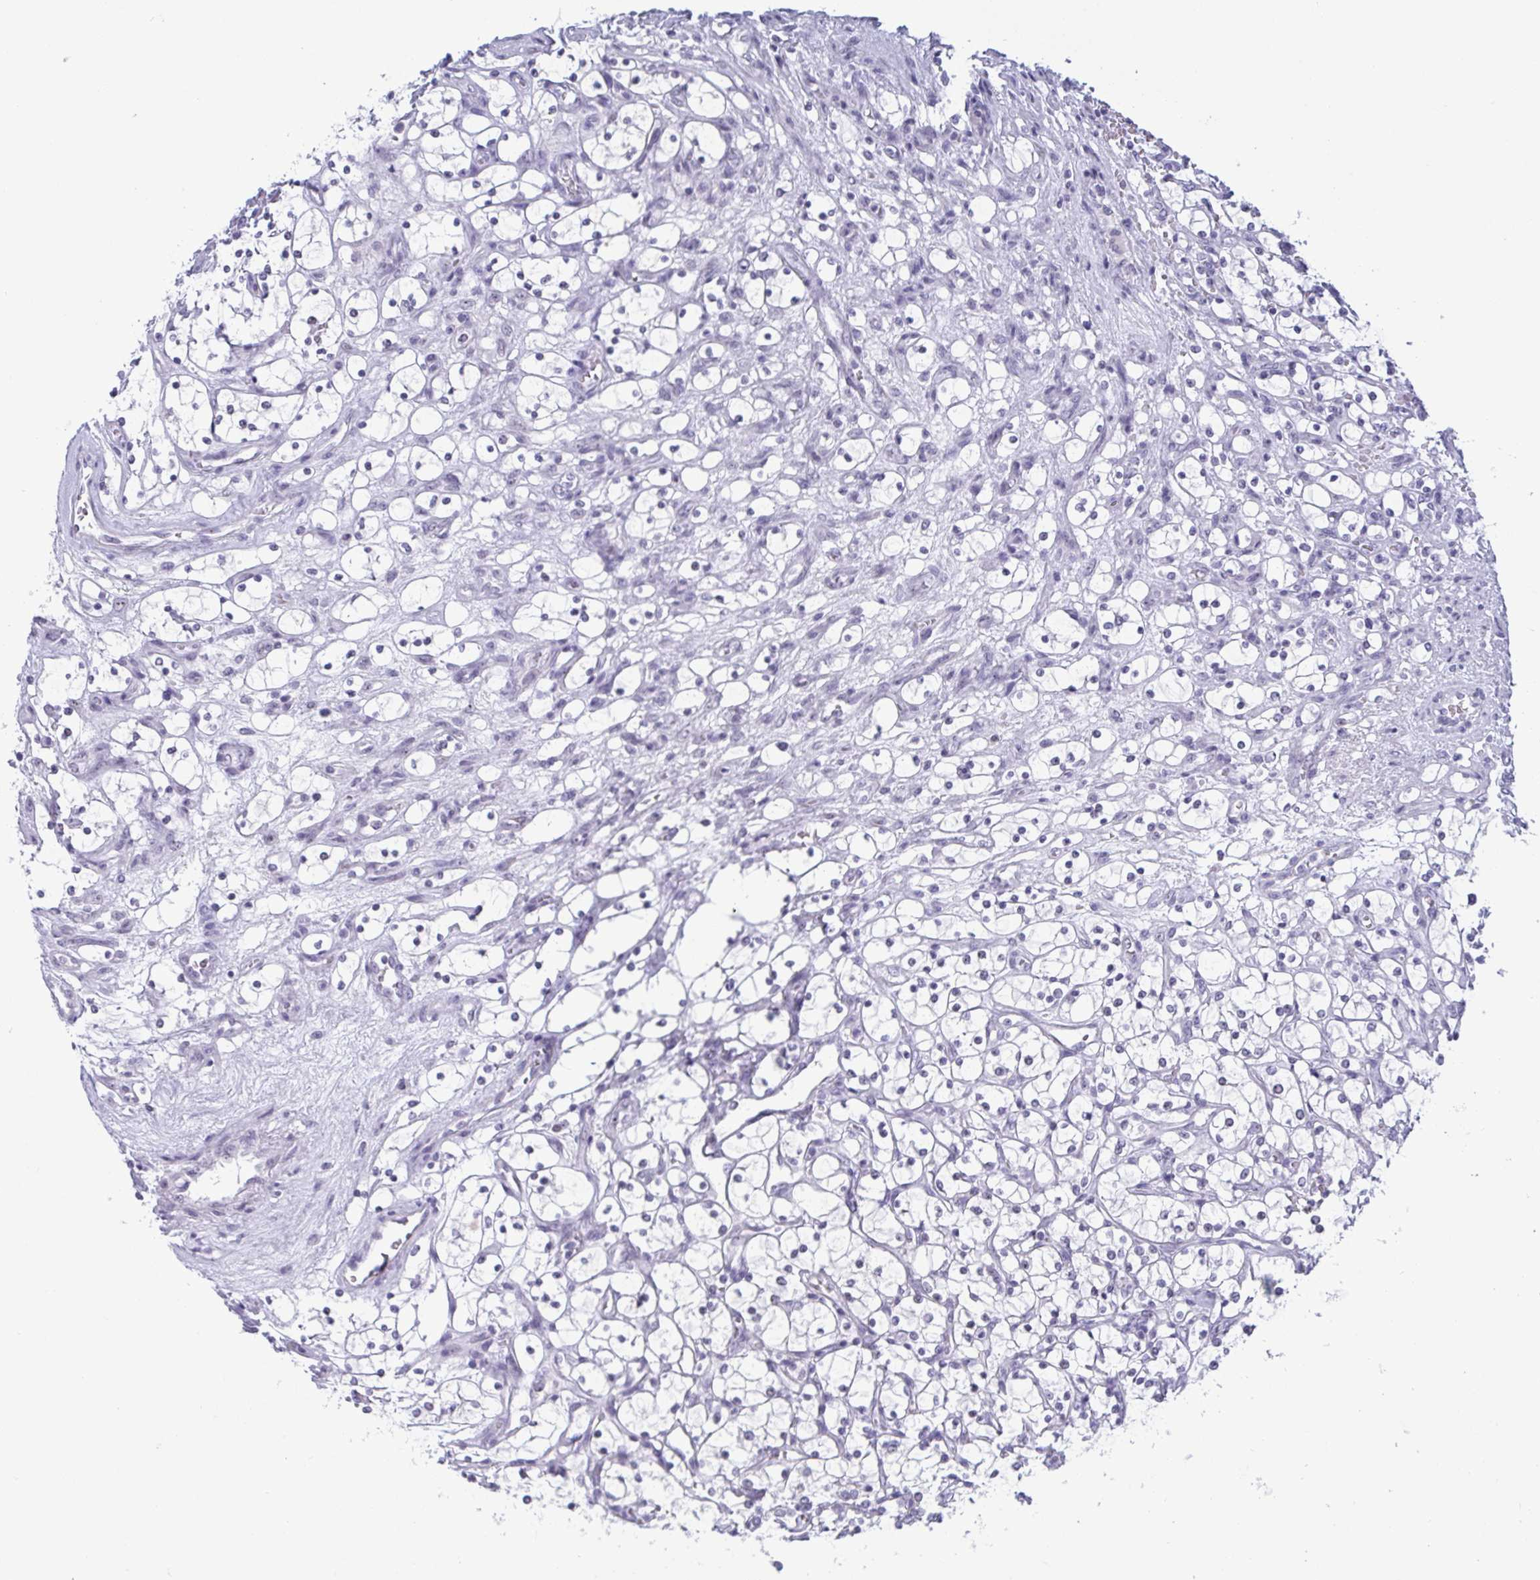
{"staining": {"intensity": "negative", "quantity": "none", "location": "none"}, "tissue": "renal cancer", "cell_type": "Tumor cells", "image_type": "cancer", "snomed": [{"axis": "morphology", "description": "Adenocarcinoma, NOS"}, {"axis": "topography", "description": "Kidney"}], "caption": "An immunohistochemistry (IHC) image of renal cancer (adenocarcinoma) is shown. There is no staining in tumor cells of renal cancer (adenocarcinoma). (DAB immunohistochemistry (IHC) with hematoxylin counter stain).", "gene": "BZW1", "patient": {"sex": "female", "age": 69}}